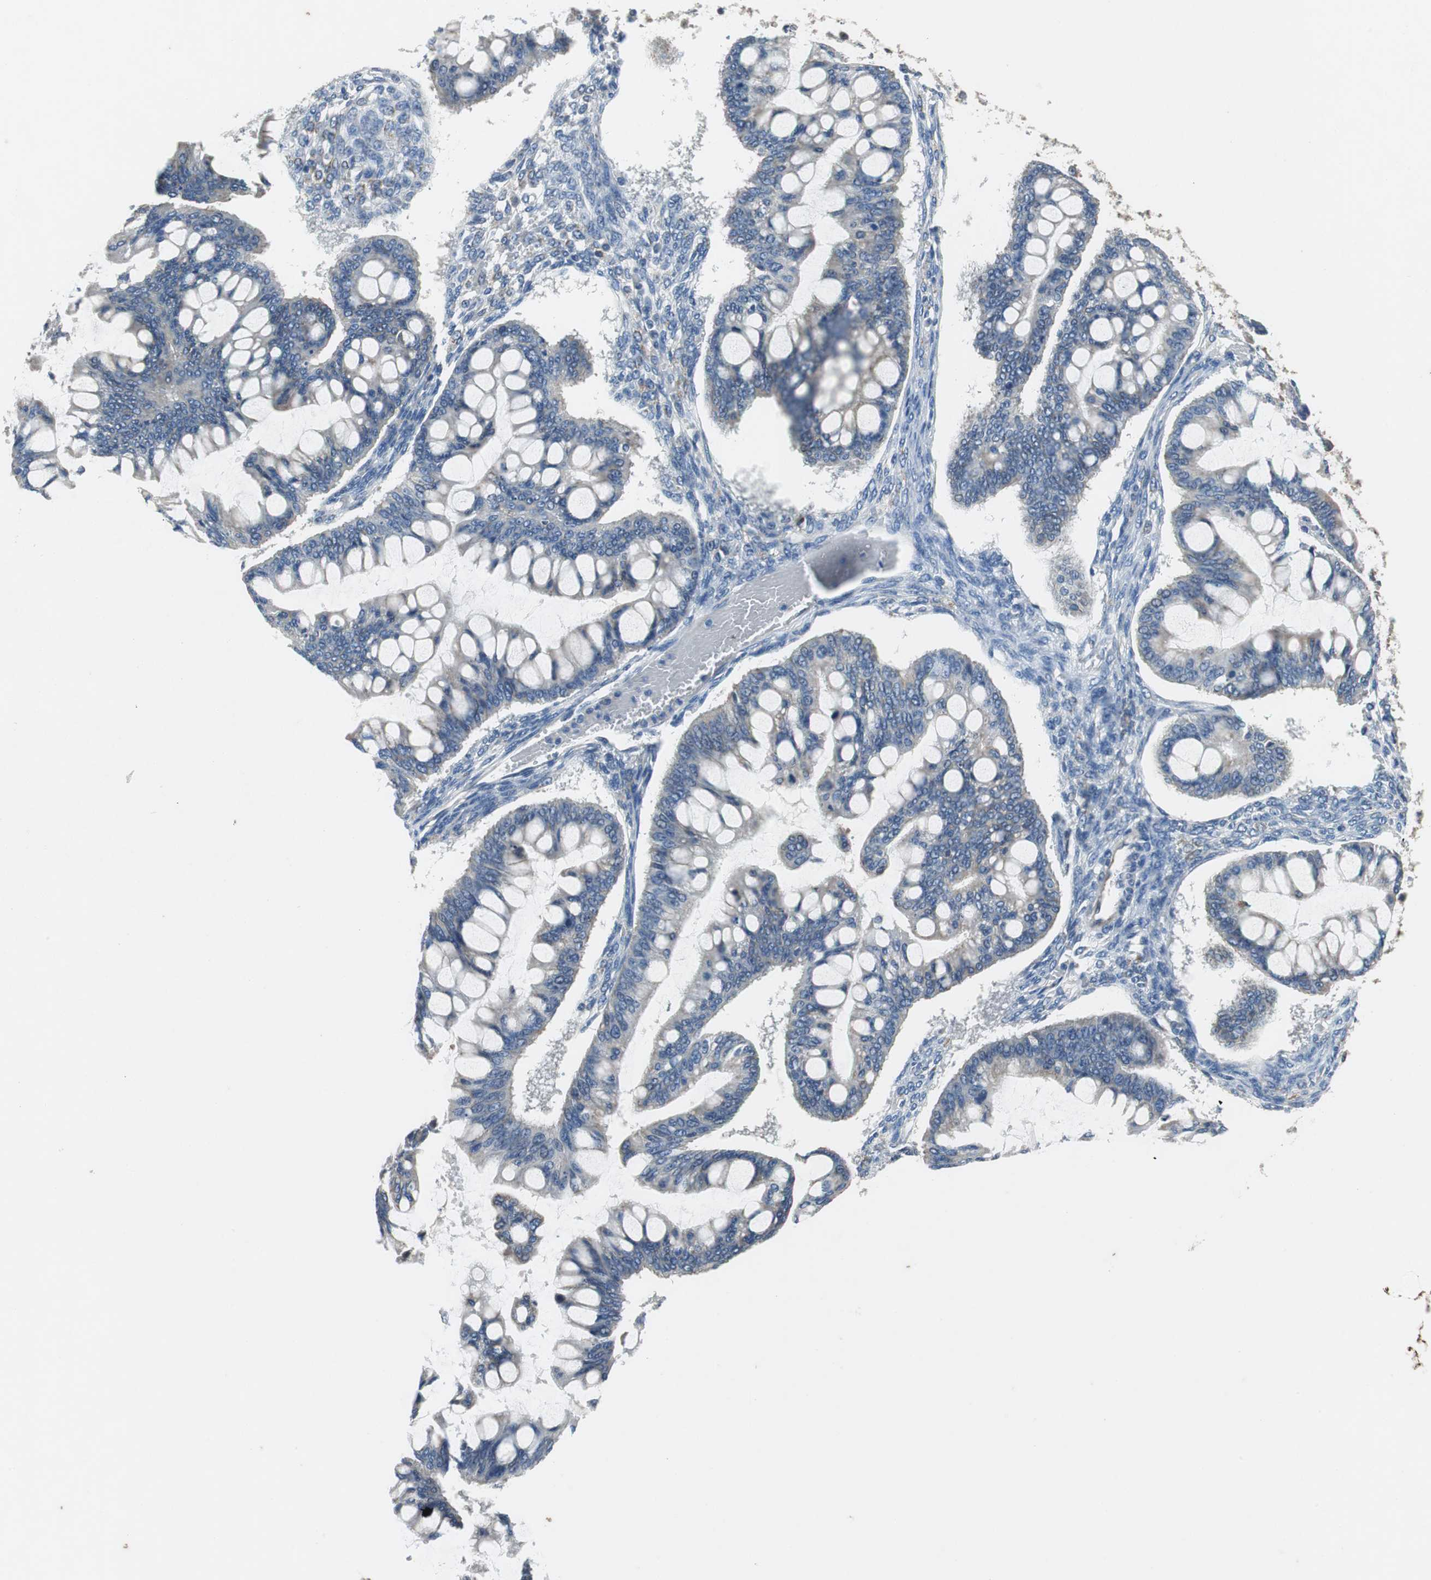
{"staining": {"intensity": "weak", "quantity": "25%-75%", "location": "cytoplasmic/membranous"}, "tissue": "ovarian cancer", "cell_type": "Tumor cells", "image_type": "cancer", "snomed": [{"axis": "morphology", "description": "Cystadenocarcinoma, mucinous, NOS"}, {"axis": "topography", "description": "Ovary"}], "caption": "A photomicrograph of human ovarian cancer stained for a protein exhibits weak cytoplasmic/membranous brown staining in tumor cells. (Brightfield microscopy of DAB IHC at high magnification).", "gene": "NLGN1", "patient": {"sex": "female", "age": 73}}